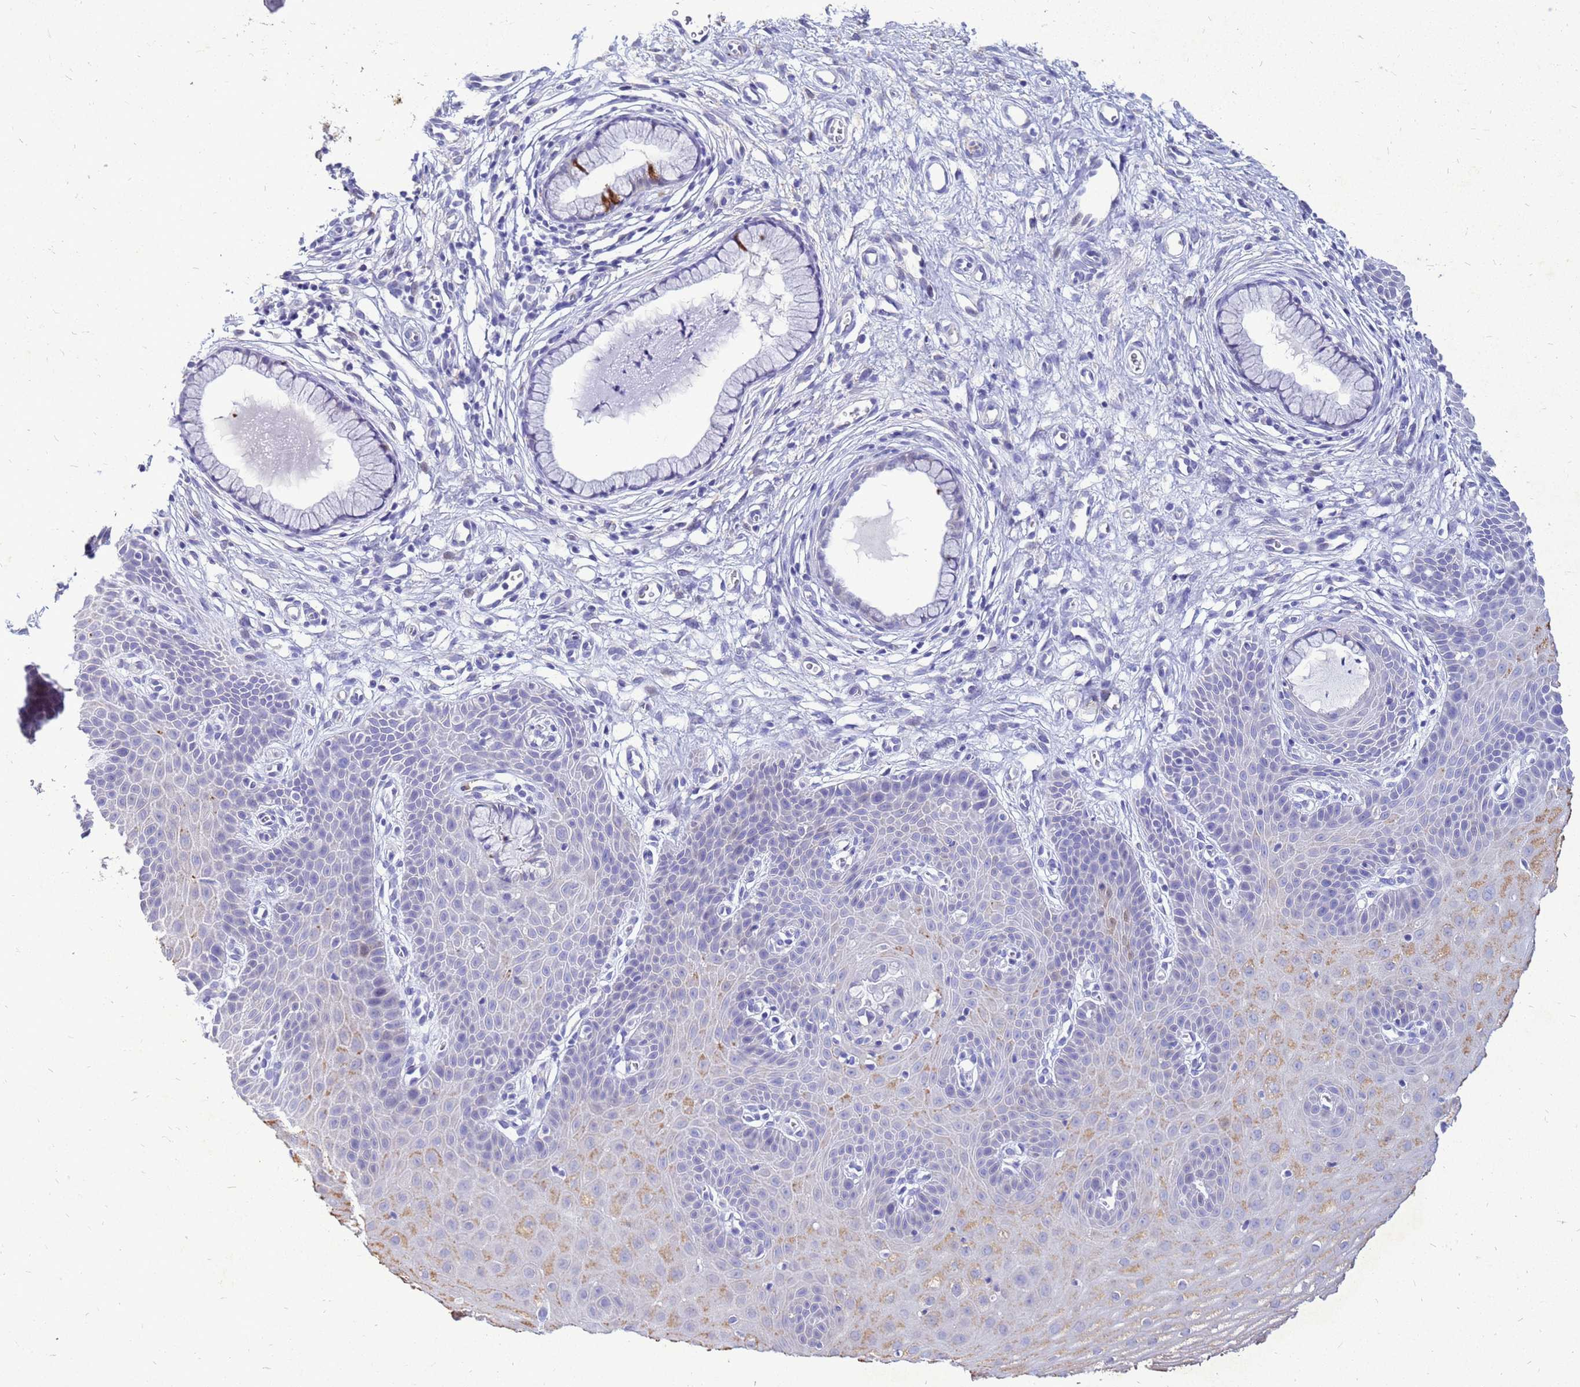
{"staining": {"intensity": "moderate", "quantity": "<25%", "location": "cytoplasmic/membranous"}, "tissue": "cervix", "cell_type": "Glandular cells", "image_type": "normal", "snomed": [{"axis": "morphology", "description": "Normal tissue, NOS"}, {"axis": "topography", "description": "Cervix"}], "caption": "Moderate cytoplasmic/membranous protein positivity is appreciated in about <25% of glandular cells in cervix. Immunohistochemistry stains the protein in brown and the nuclei are stained blue.", "gene": "AKR1C1", "patient": {"sex": "female", "age": 36}}